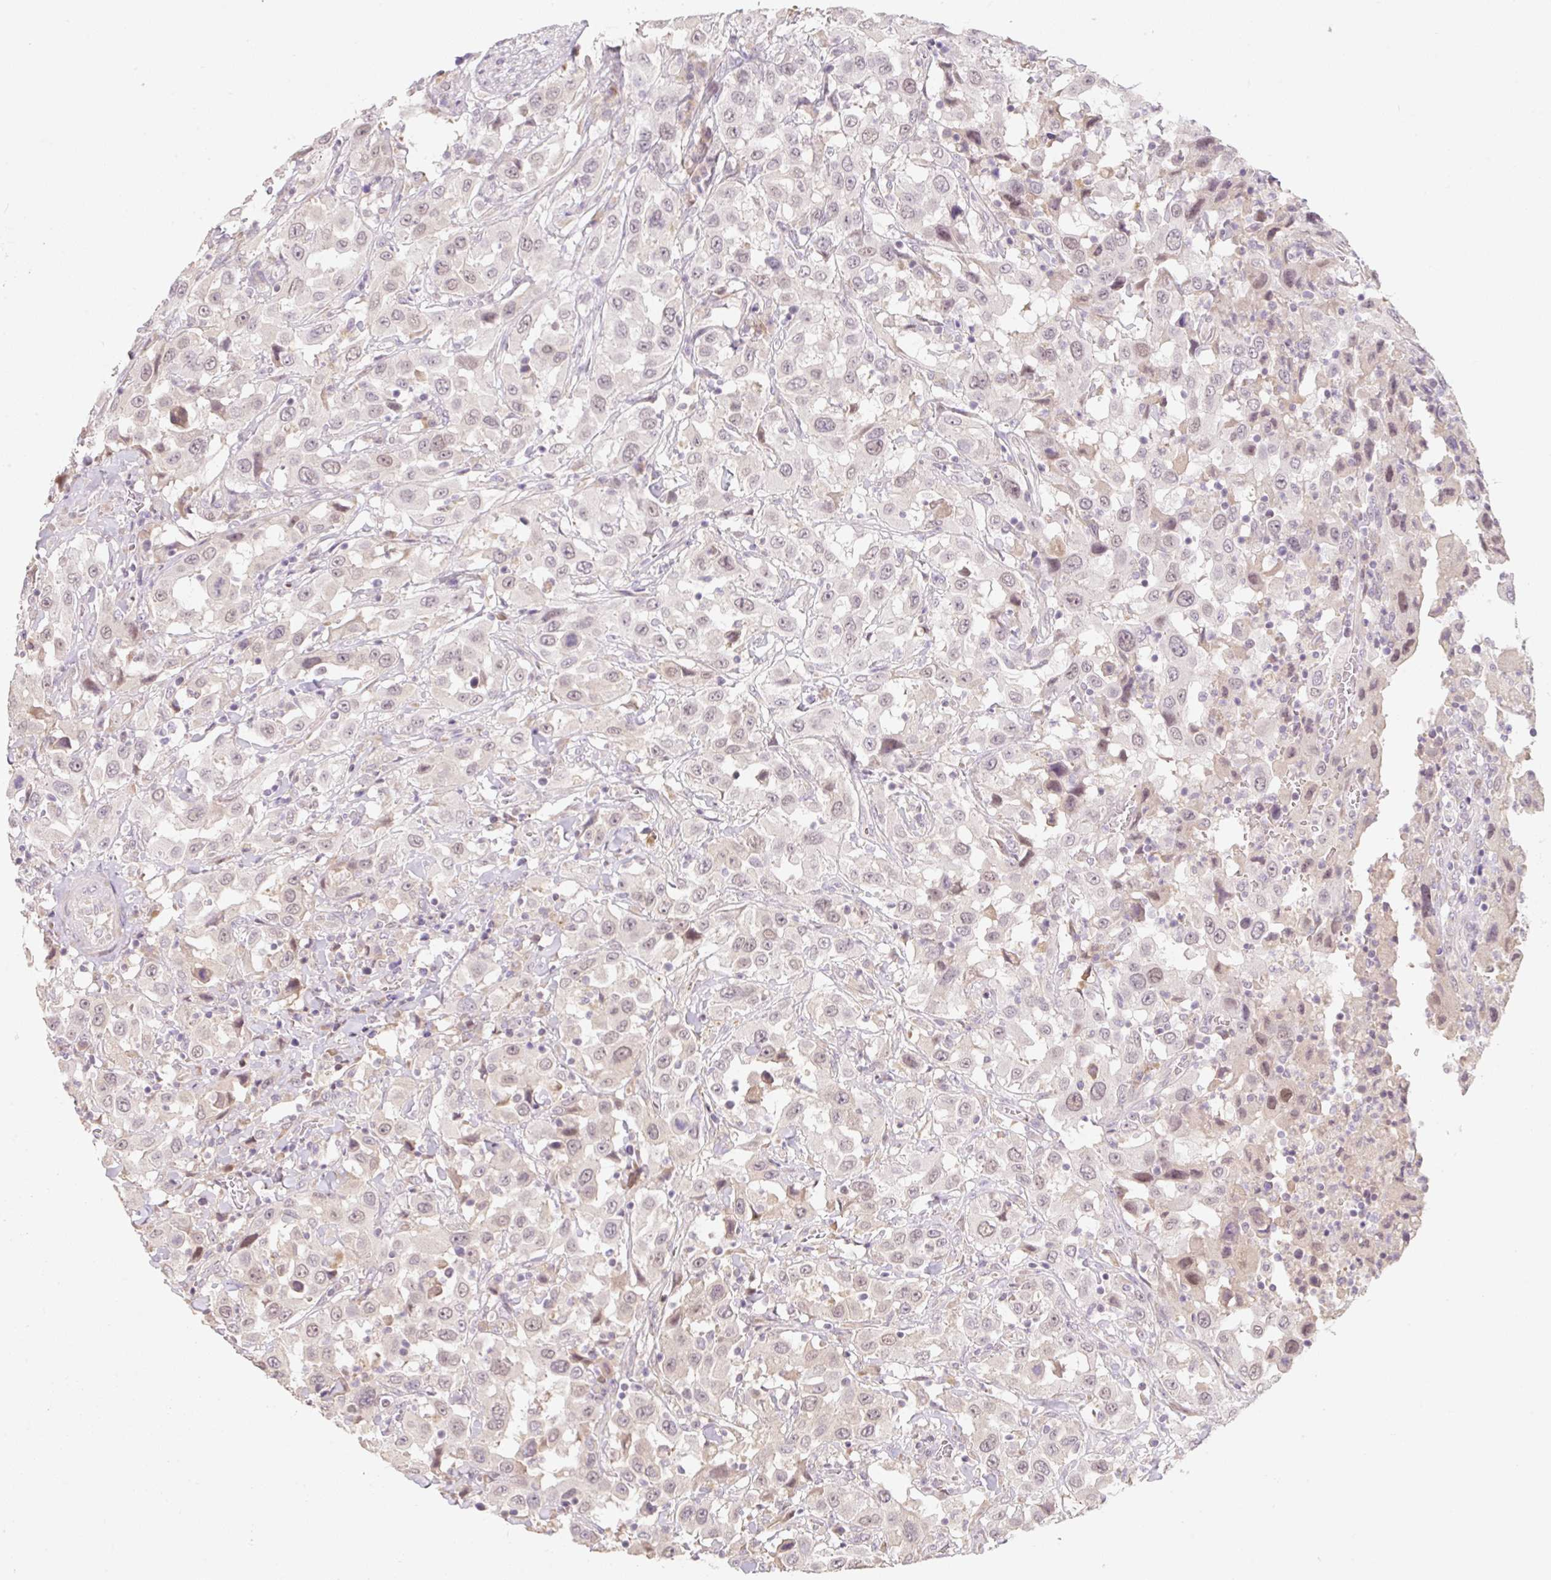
{"staining": {"intensity": "weak", "quantity": "25%-75%", "location": "nuclear"}, "tissue": "urothelial cancer", "cell_type": "Tumor cells", "image_type": "cancer", "snomed": [{"axis": "morphology", "description": "Urothelial carcinoma, High grade"}, {"axis": "topography", "description": "Urinary bladder"}], "caption": "Immunohistochemistry (IHC) micrograph of neoplastic tissue: human urothelial cancer stained using immunohistochemistry shows low levels of weak protein expression localized specifically in the nuclear of tumor cells, appearing as a nuclear brown color.", "gene": "MIA2", "patient": {"sex": "male", "age": 61}}